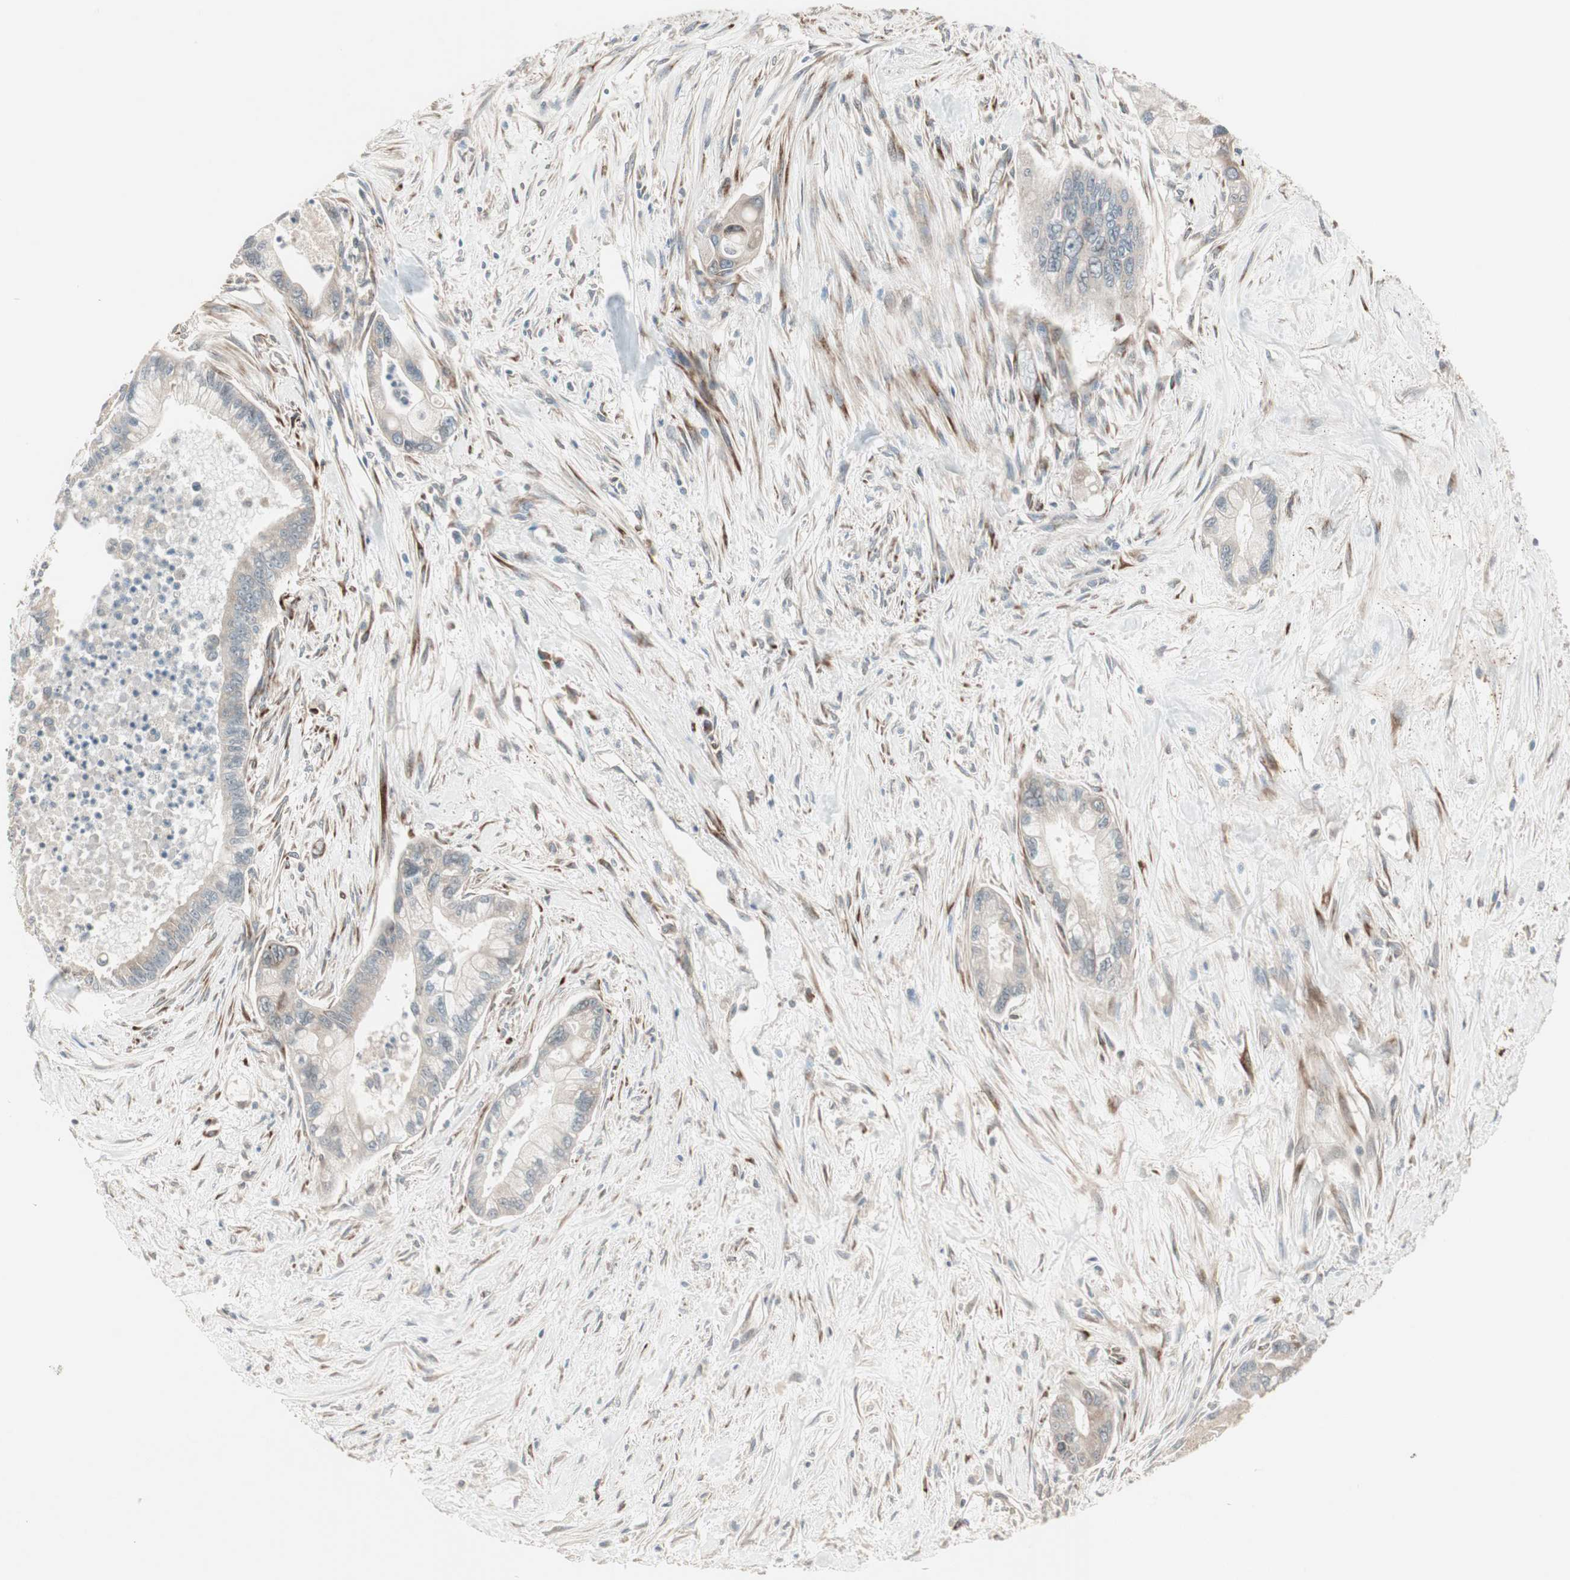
{"staining": {"intensity": "weak", "quantity": ">75%", "location": "cytoplasmic/membranous"}, "tissue": "pancreatic cancer", "cell_type": "Tumor cells", "image_type": "cancer", "snomed": [{"axis": "morphology", "description": "Adenocarcinoma, NOS"}, {"axis": "topography", "description": "Pancreas"}], "caption": "Immunohistochemical staining of pancreatic cancer (adenocarcinoma) reveals low levels of weak cytoplasmic/membranous protein staining in approximately >75% of tumor cells.", "gene": "PPP2R5E", "patient": {"sex": "male", "age": 70}}